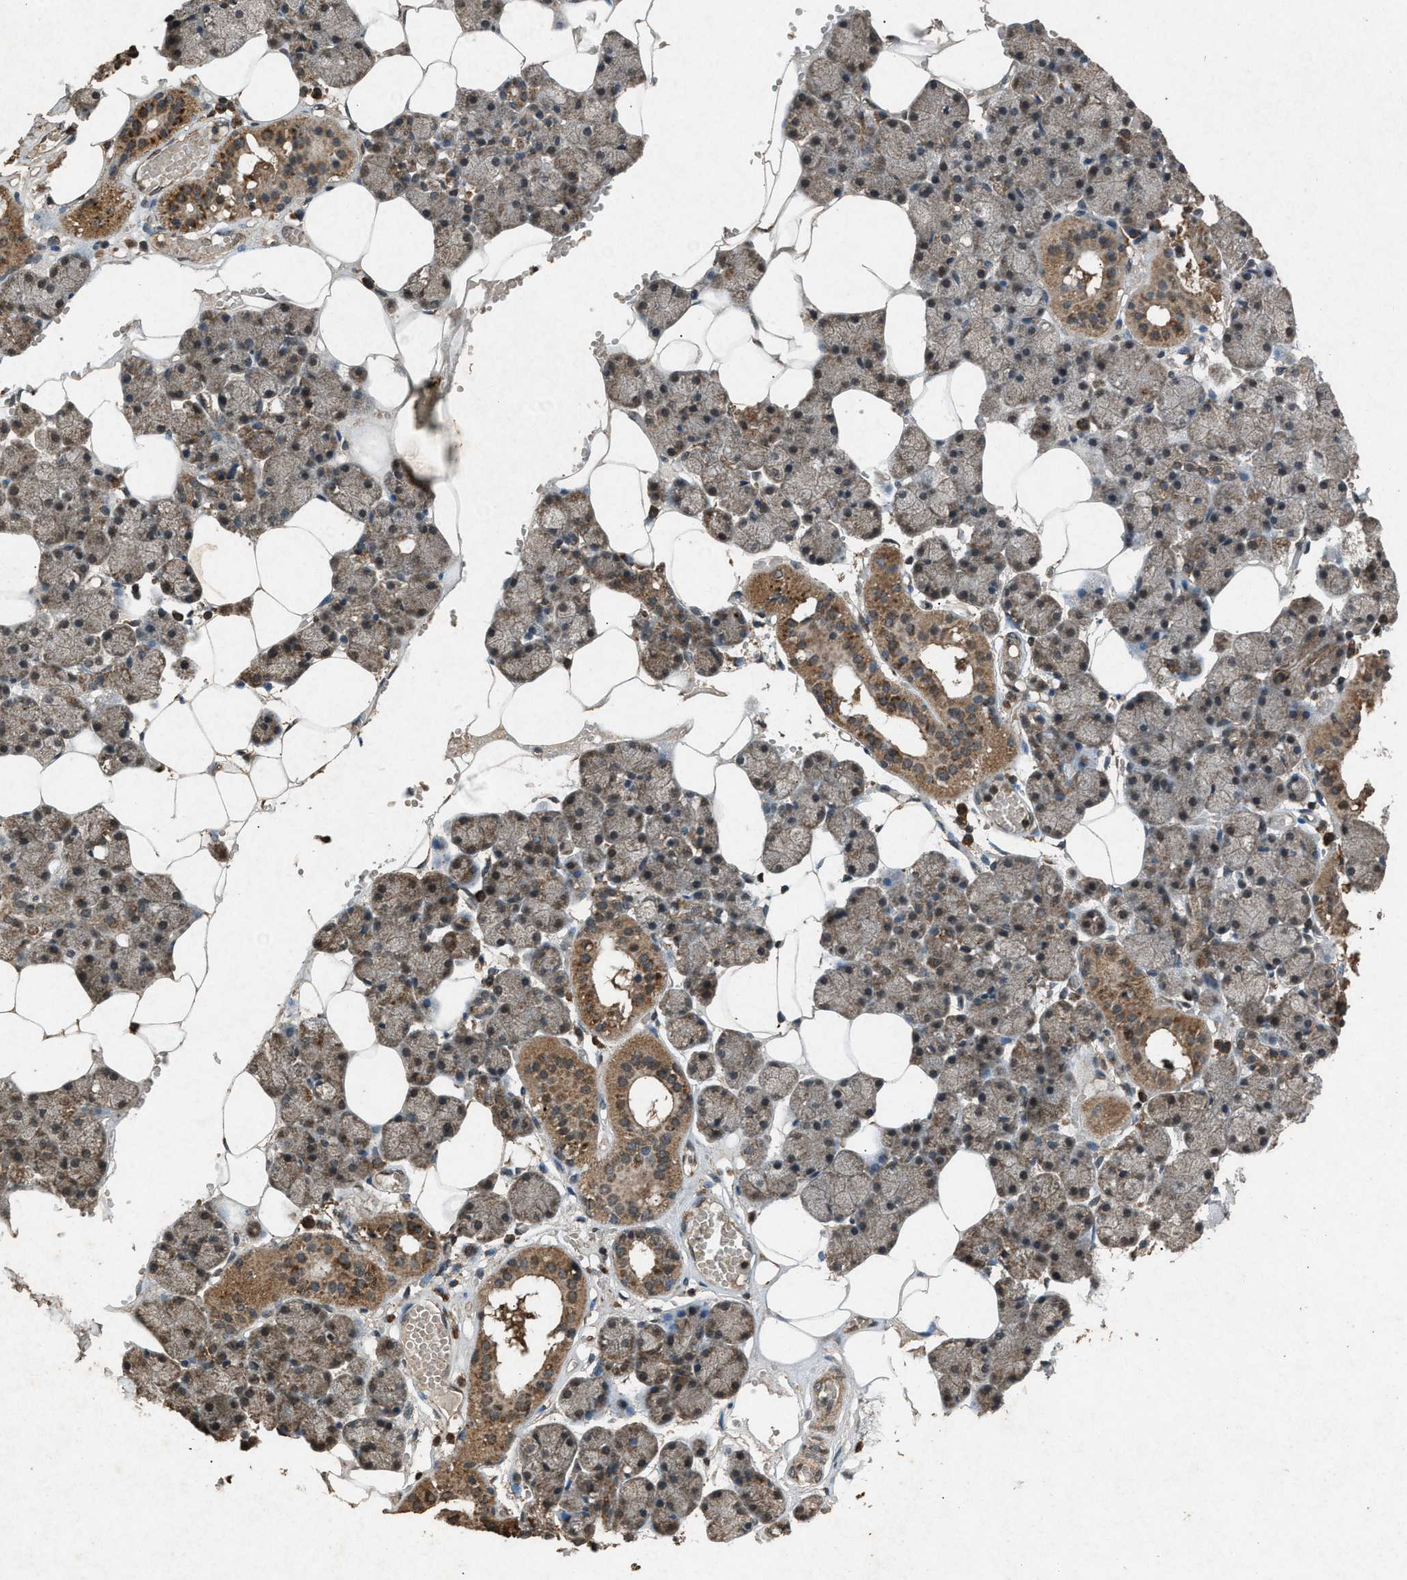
{"staining": {"intensity": "moderate", "quantity": ">75%", "location": "cytoplasmic/membranous"}, "tissue": "salivary gland", "cell_type": "Glandular cells", "image_type": "normal", "snomed": [{"axis": "morphology", "description": "Normal tissue, NOS"}, {"axis": "topography", "description": "Salivary gland"}], "caption": "Unremarkable salivary gland was stained to show a protein in brown. There is medium levels of moderate cytoplasmic/membranous staining in approximately >75% of glandular cells. Nuclei are stained in blue.", "gene": "OAS1", "patient": {"sex": "male", "age": 62}}